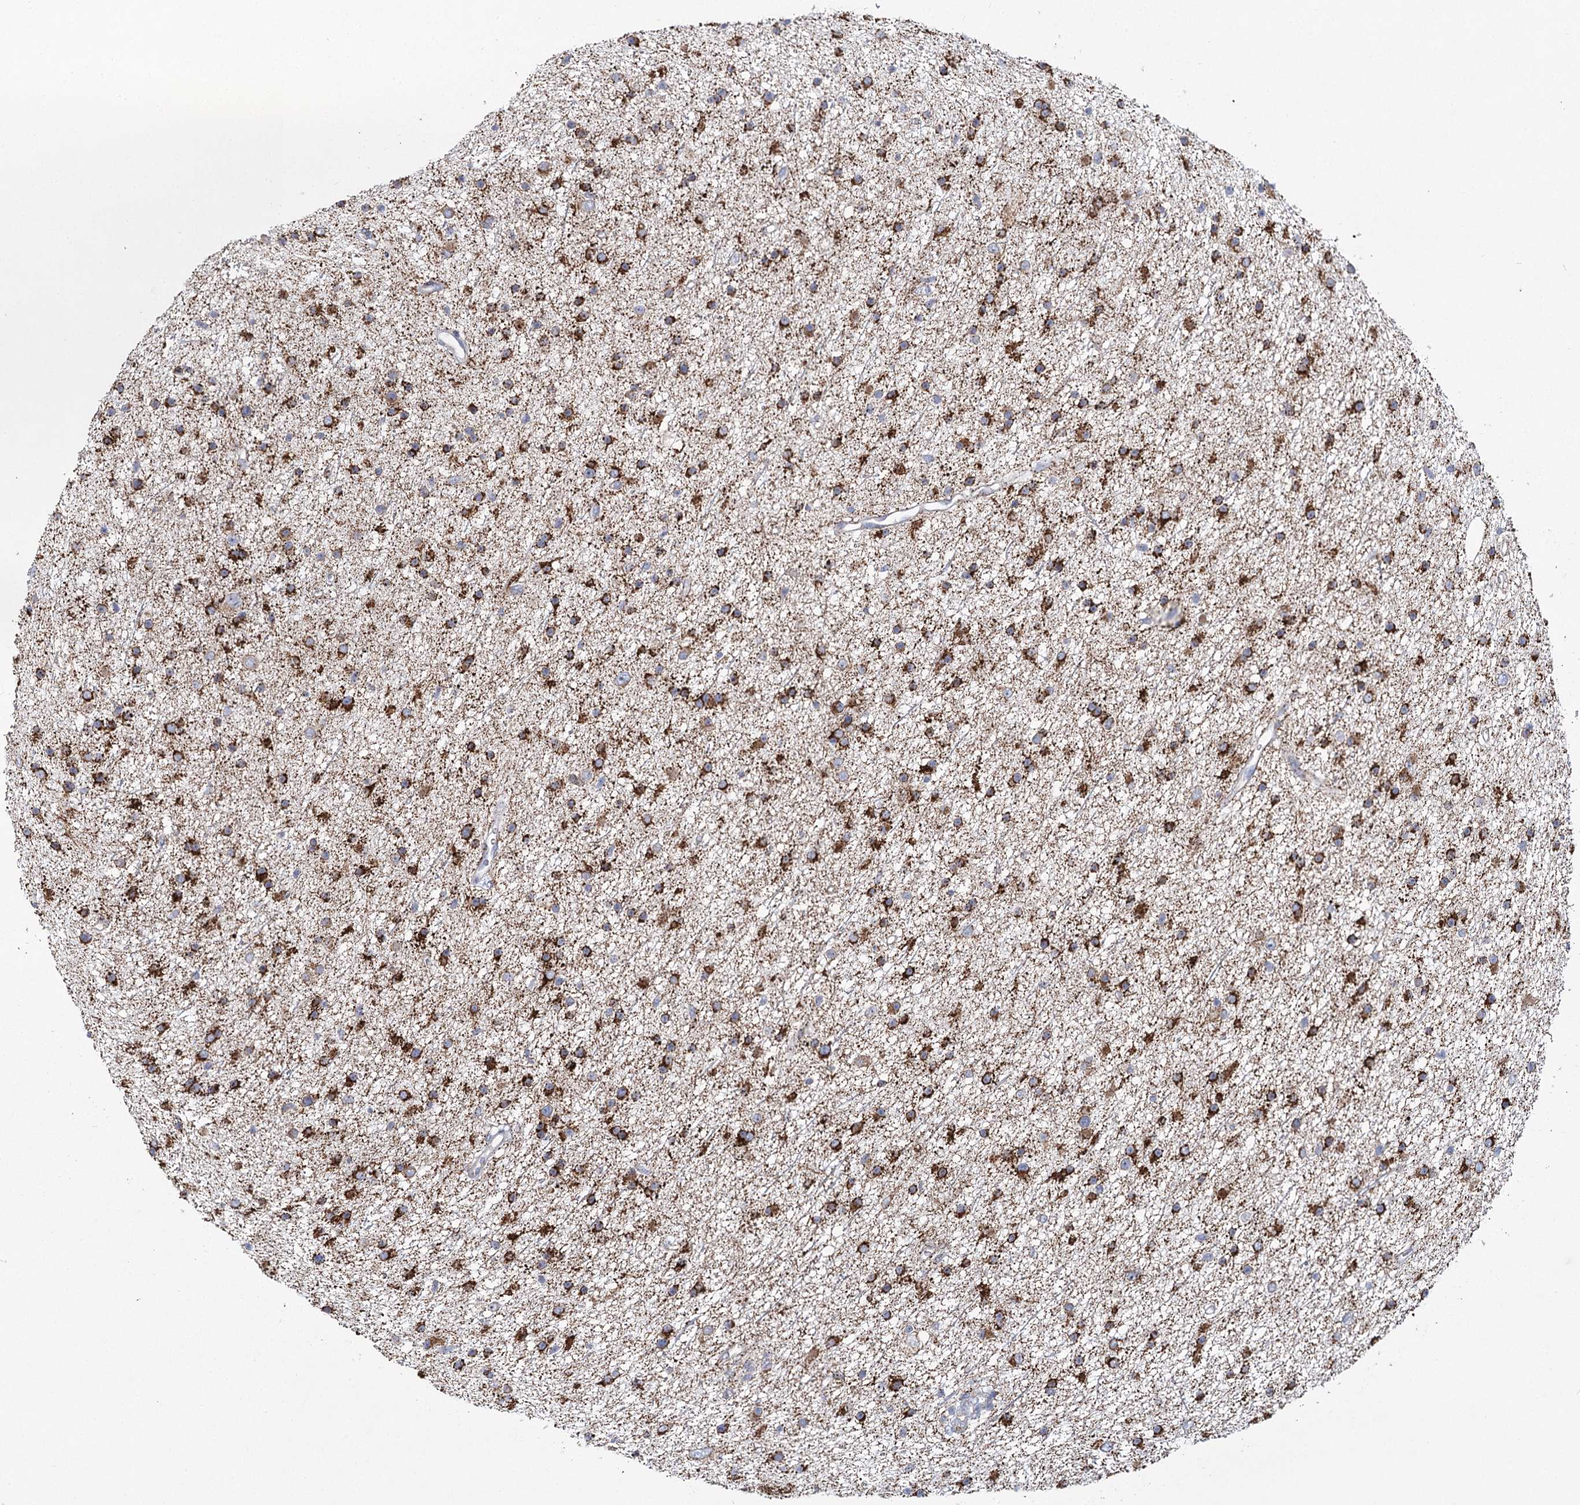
{"staining": {"intensity": "strong", "quantity": ">75%", "location": "cytoplasmic/membranous"}, "tissue": "glioma", "cell_type": "Tumor cells", "image_type": "cancer", "snomed": [{"axis": "morphology", "description": "Glioma, malignant, Low grade"}, {"axis": "topography", "description": "Cerebral cortex"}], "caption": "Human glioma stained with a protein marker exhibits strong staining in tumor cells.", "gene": "THUMPD3", "patient": {"sex": "female", "age": 39}}